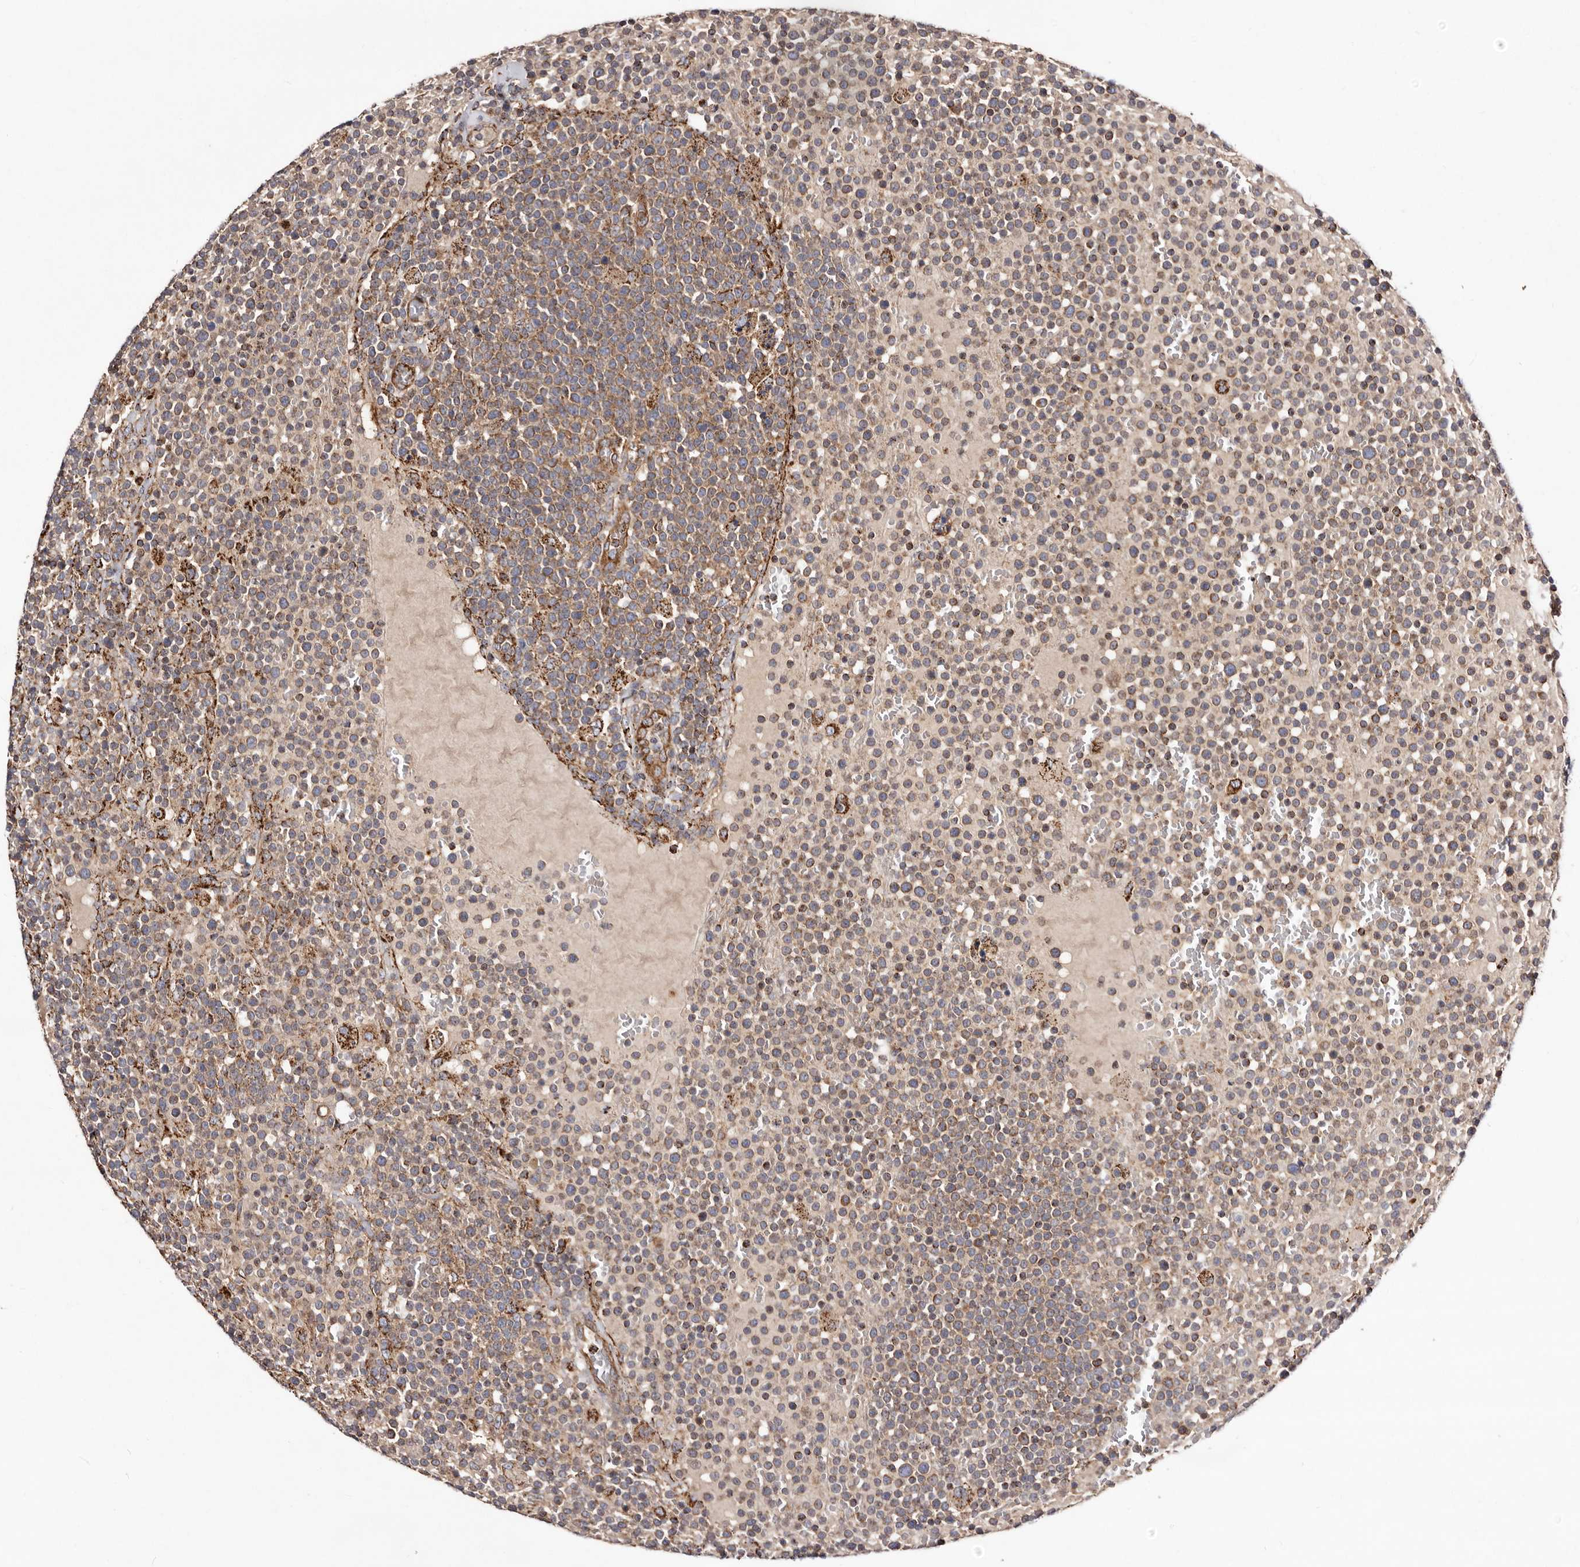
{"staining": {"intensity": "weak", "quantity": ">75%", "location": "cytoplasmic/membranous"}, "tissue": "lymphoma", "cell_type": "Tumor cells", "image_type": "cancer", "snomed": [{"axis": "morphology", "description": "Malignant lymphoma, non-Hodgkin's type, High grade"}, {"axis": "topography", "description": "Lymph node"}], "caption": "Protein positivity by immunohistochemistry displays weak cytoplasmic/membranous expression in approximately >75% of tumor cells in lymphoma.", "gene": "LUZP1", "patient": {"sex": "male", "age": 61}}